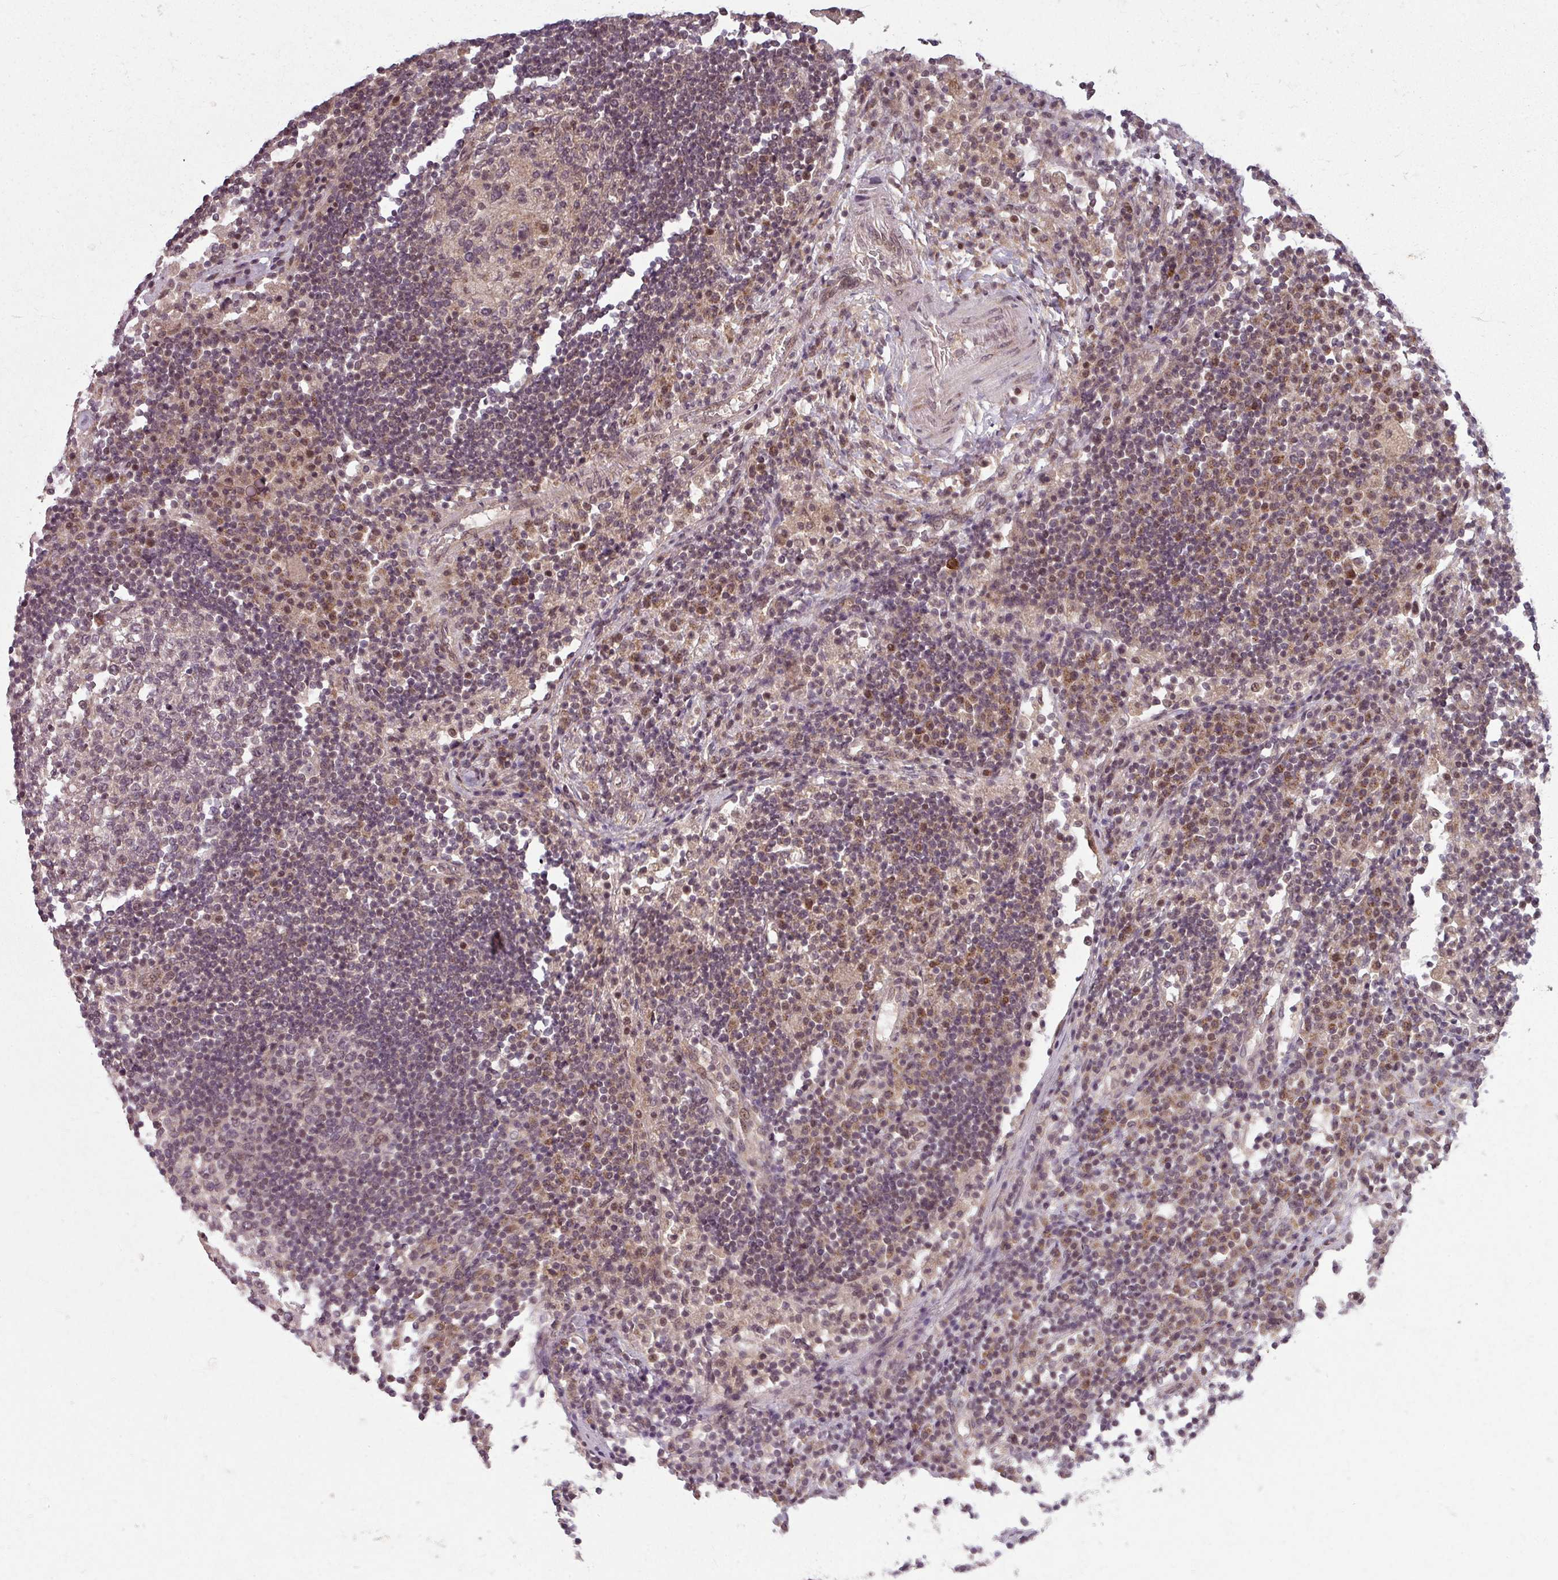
{"staining": {"intensity": "moderate", "quantity": "<25%", "location": "cytoplasmic/membranous,nuclear"}, "tissue": "lymph node", "cell_type": "Germinal center cells", "image_type": "normal", "snomed": [{"axis": "morphology", "description": "Normal tissue, NOS"}, {"axis": "topography", "description": "Lymph node"}], "caption": "This histopathology image reveals IHC staining of normal lymph node, with low moderate cytoplasmic/membranous,nuclear staining in about <25% of germinal center cells.", "gene": "CLIC1", "patient": {"sex": "female", "age": 53}}